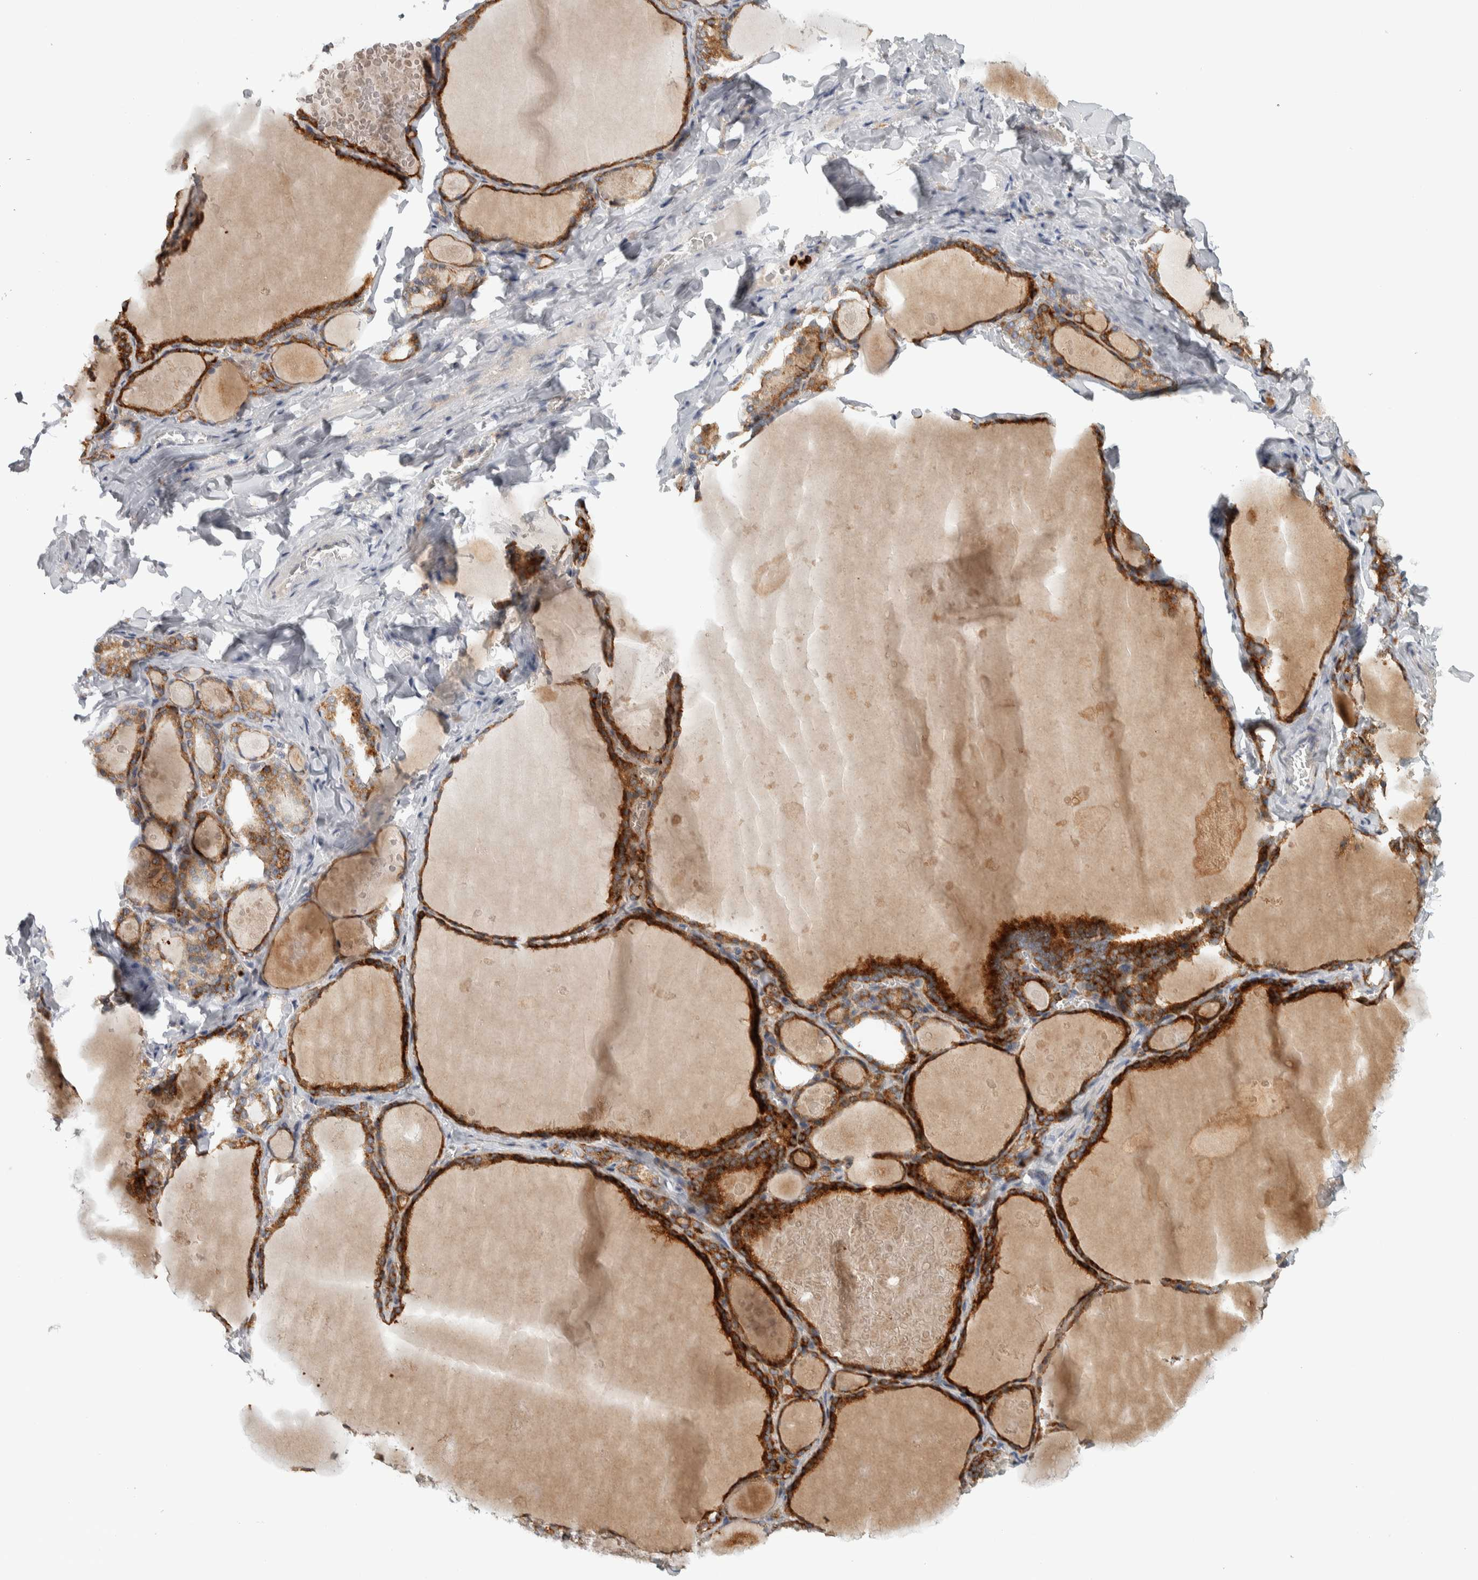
{"staining": {"intensity": "strong", "quantity": ">75%", "location": "cytoplasmic/membranous"}, "tissue": "thyroid gland", "cell_type": "Glandular cells", "image_type": "normal", "snomed": [{"axis": "morphology", "description": "Normal tissue, NOS"}, {"axis": "topography", "description": "Thyroid gland"}], "caption": "Brown immunohistochemical staining in unremarkable human thyroid gland demonstrates strong cytoplasmic/membranous positivity in approximately >75% of glandular cells. The protein is stained brown, and the nuclei are stained in blue (DAB (3,3'-diaminobenzidine) IHC with brightfield microscopy, high magnification).", "gene": "ADPRM", "patient": {"sex": "male", "age": 56}}